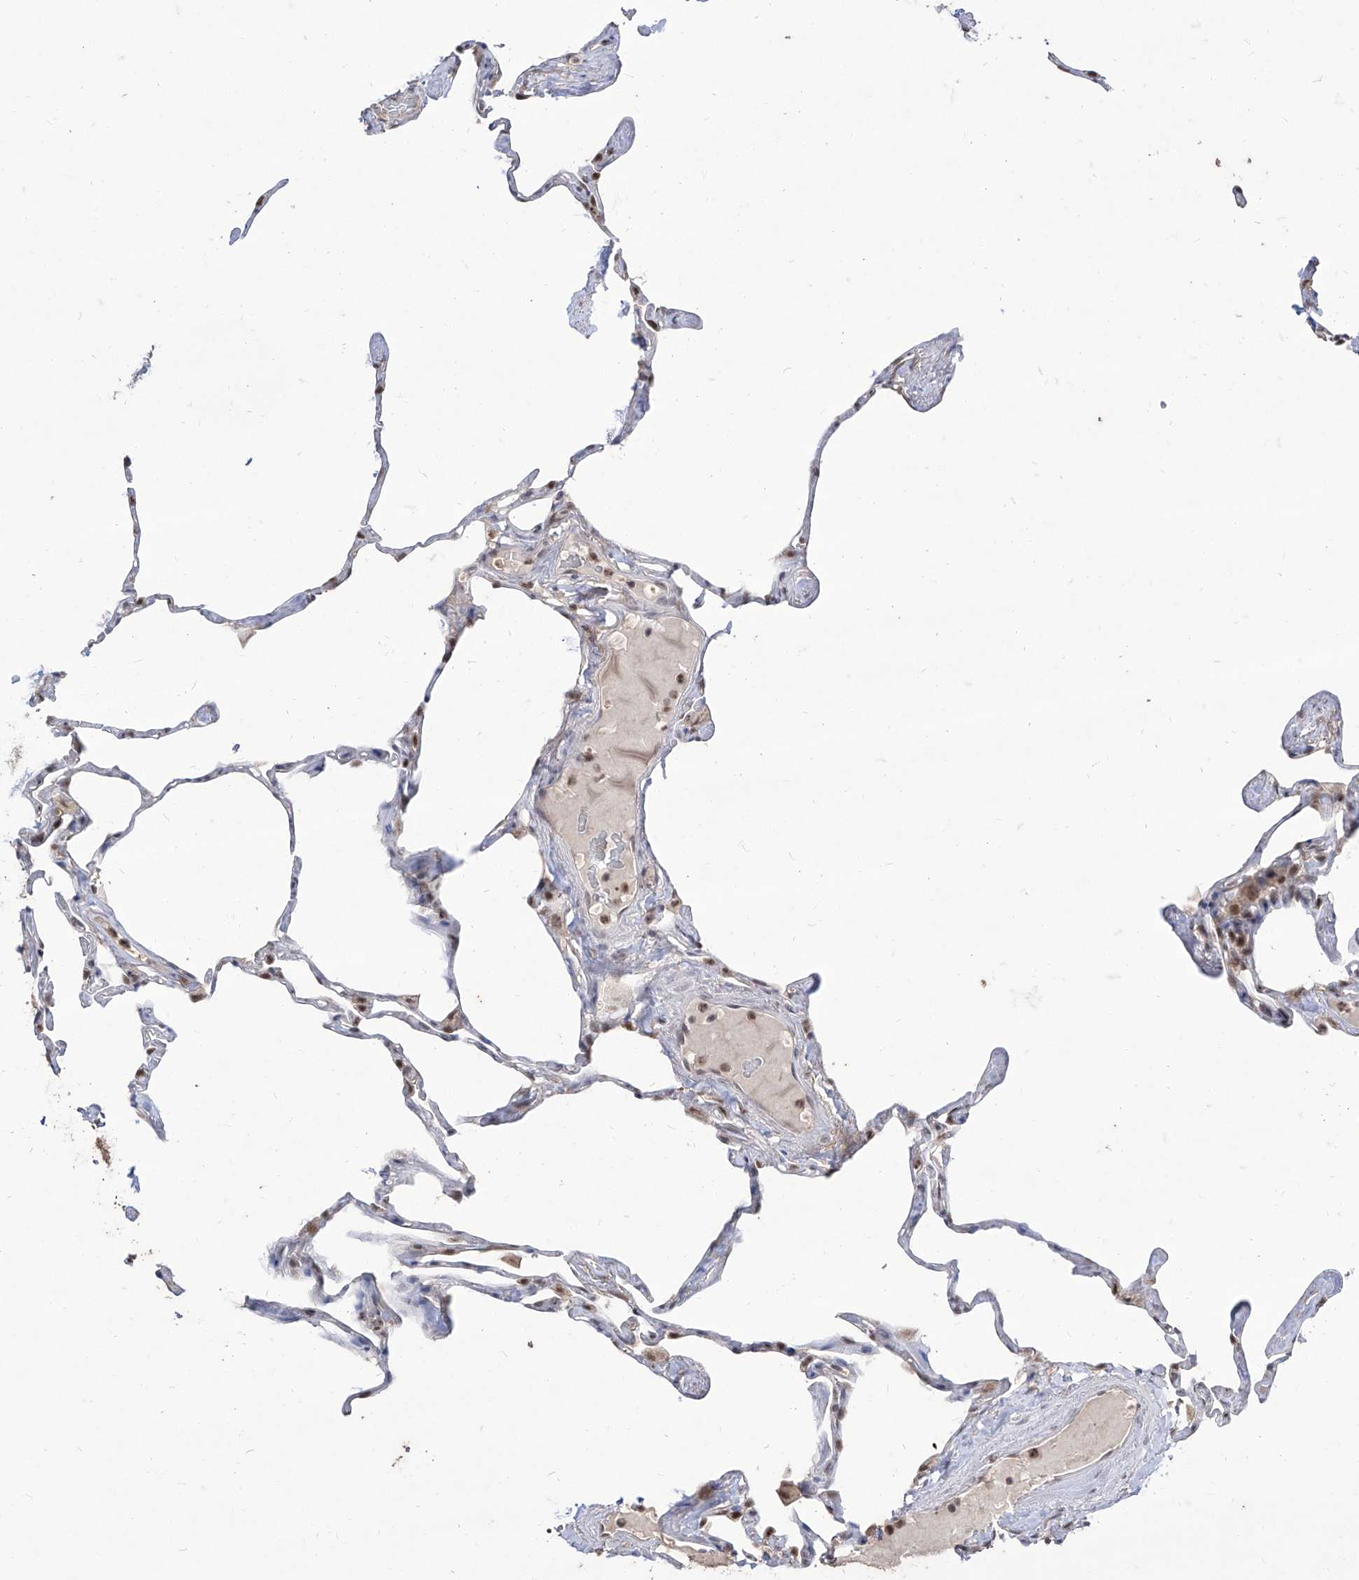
{"staining": {"intensity": "negative", "quantity": "none", "location": "none"}, "tissue": "lung", "cell_type": "Alveolar cells", "image_type": "normal", "snomed": [{"axis": "morphology", "description": "Normal tissue, NOS"}, {"axis": "topography", "description": "Lung"}], "caption": "The immunohistochemistry (IHC) photomicrograph has no significant staining in alveolar cells of lung.", "gene": "BROX", "patient": {"sex": "male", "age": 65}}